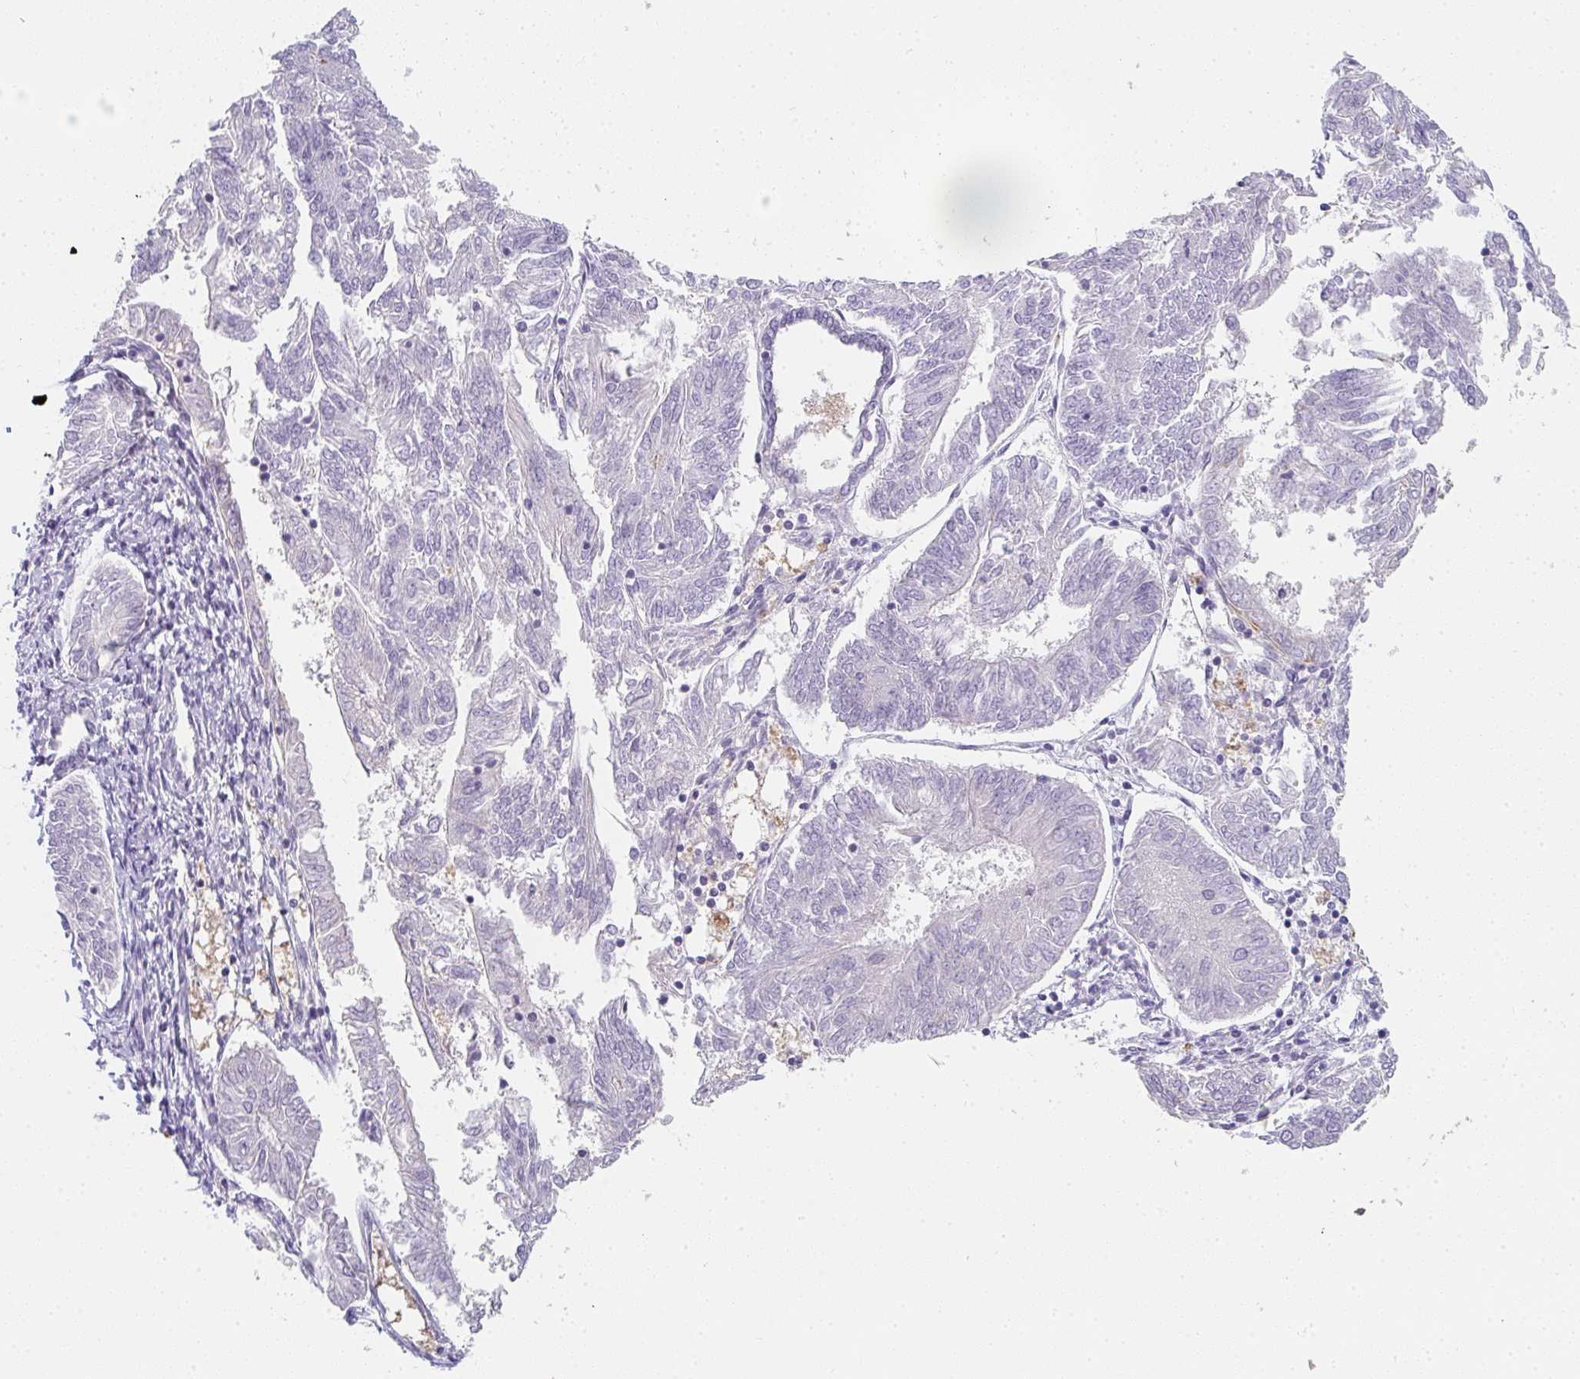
{"staining": {"intensity": "negative", "quantity": "none", "location": "none"}, "tissue": "endometrial cancer", "cell_type": "Tumor cells", "image_type": "cancer", "snomed": [{"axis": "morphology", "description": "Adenocarcinoma, NOS"}, {"axis": "topography", "description": "Endometrium"}], "caption": "Histopathology image shows no significant protein staining in tumor cells of endometrial adenocarcinoma.", "gene": "C1QTNF8", "patient": {"sex": "female", "age": 58}}